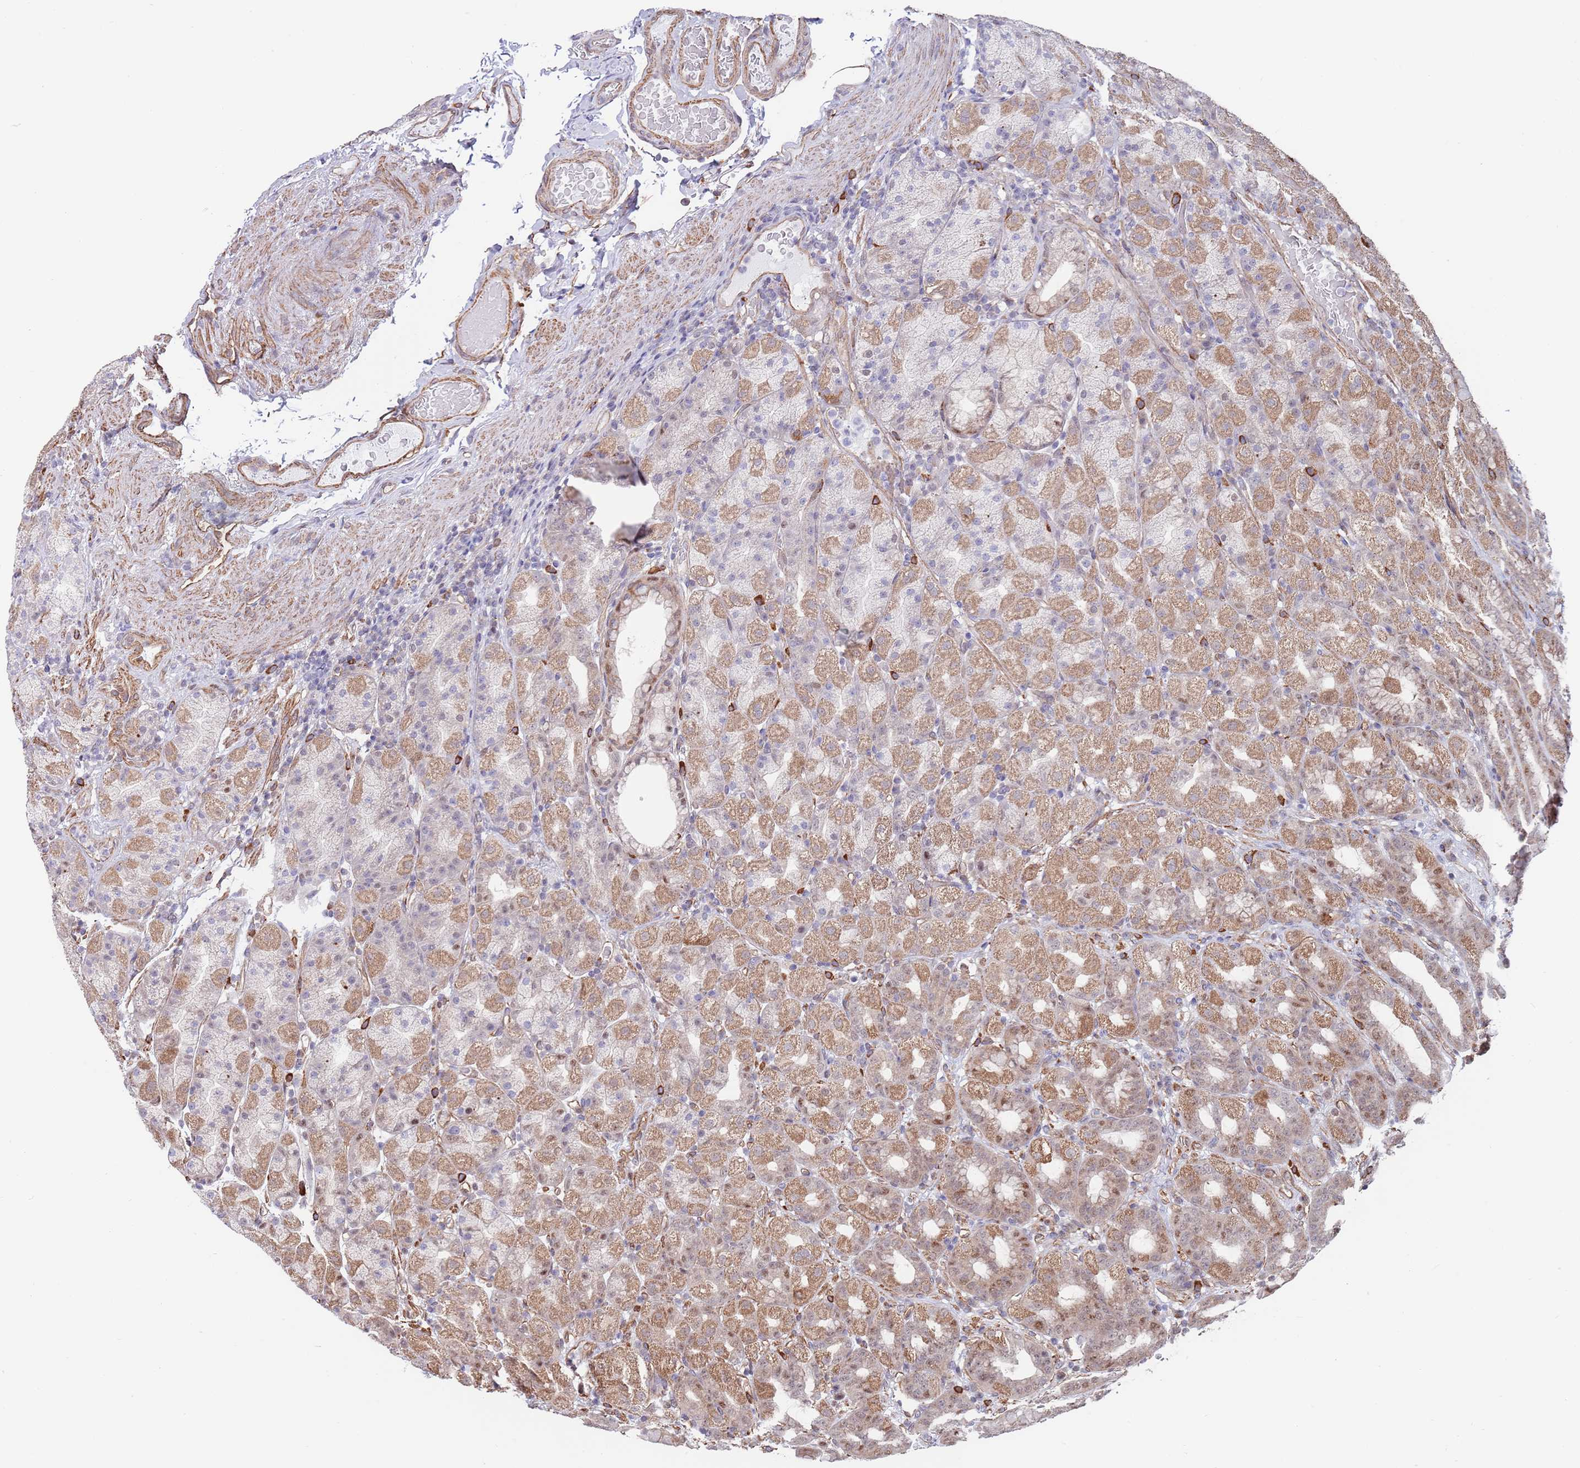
{"staining": {"intensity": "moderate", "quantity": ">75%", "location": "cytoplasmic/membranous"}, "tissue": "stomach", "cell_type": "Glandular cells", "image_type": "normal", "snomed": [{"axis": "morphology", "description": "Normal tissue, NOS"}, {"axis": "topography", "description": "Stomach, upper"}, {"axis": "topography", "description": "Stomach"}], "caption": "Glandular cells show medium levels of moderate cytoplasmic/membranous positivity in about >75% of cells in benign human stomach. (brown staining indicates protein expression, while blue staining denotes nuclei).", "gene": "BPNT1", "patient": {"sex": "male", "age": 68}}